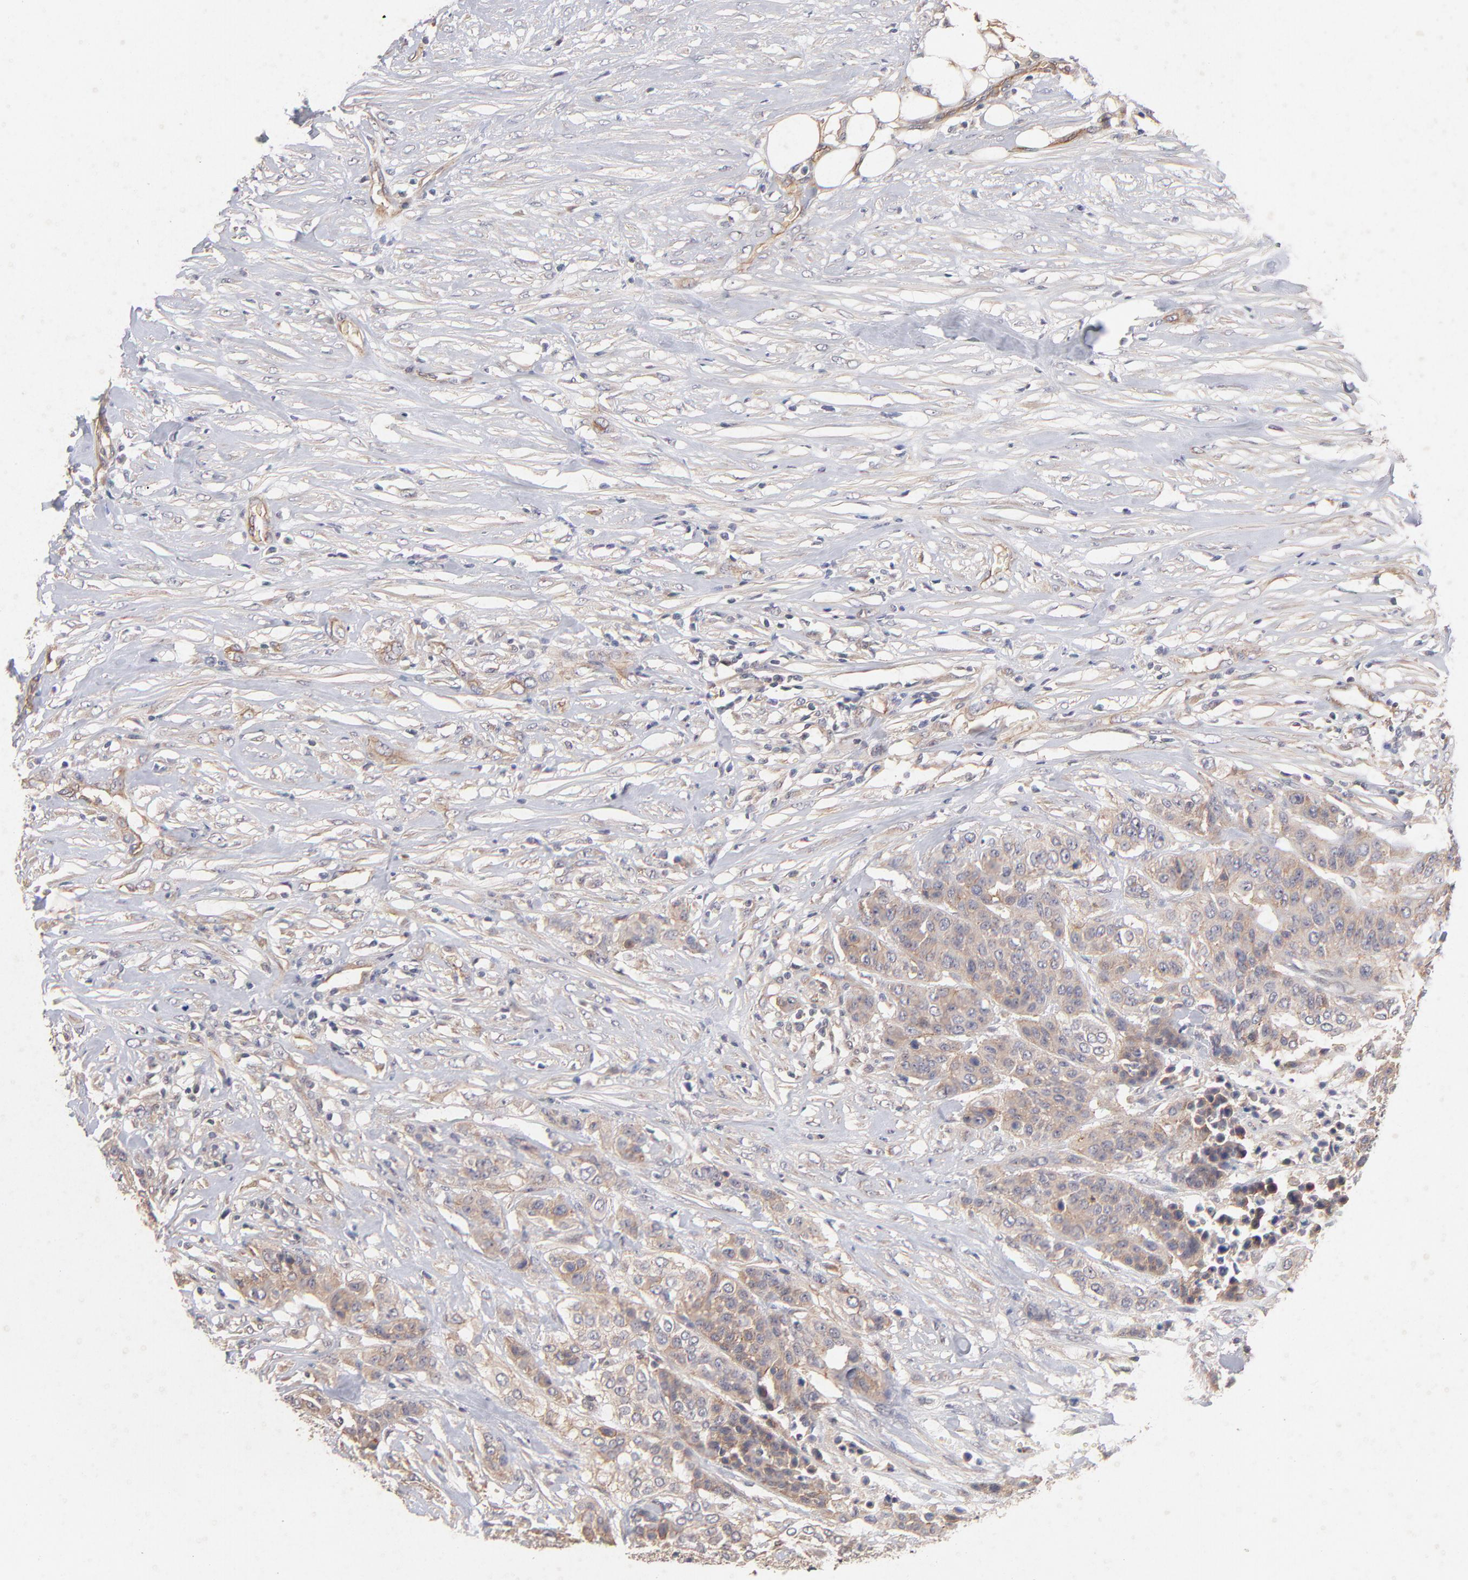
{"staining": {"intensity": "weak", "quantity": ">75%", "location": "cytoplasmic/membranous"}, "tissue": "urothelial cancer", "cell_type": "Tumor cells", "image_type": "cancer", "snomed": [{"axis": "morphology", "description": "Urothelial carcinoma, High grade"}, {"axis": "topography", "description": "Urinary bladder"}], "caption": "IHC (DAB) staining of high-grade urothelial carcinoma exhibits weak cytoplasmic/membranous protein positivity in about >75% of tumor cells. The staining was performed using DAB (3,3'-diaminobenzidine), with brown indicating positive protein expression. Nuclei are stained blue with hematoxylin.", "gene": "STAP2", "patient": {"sex": "male", "age": 74}}